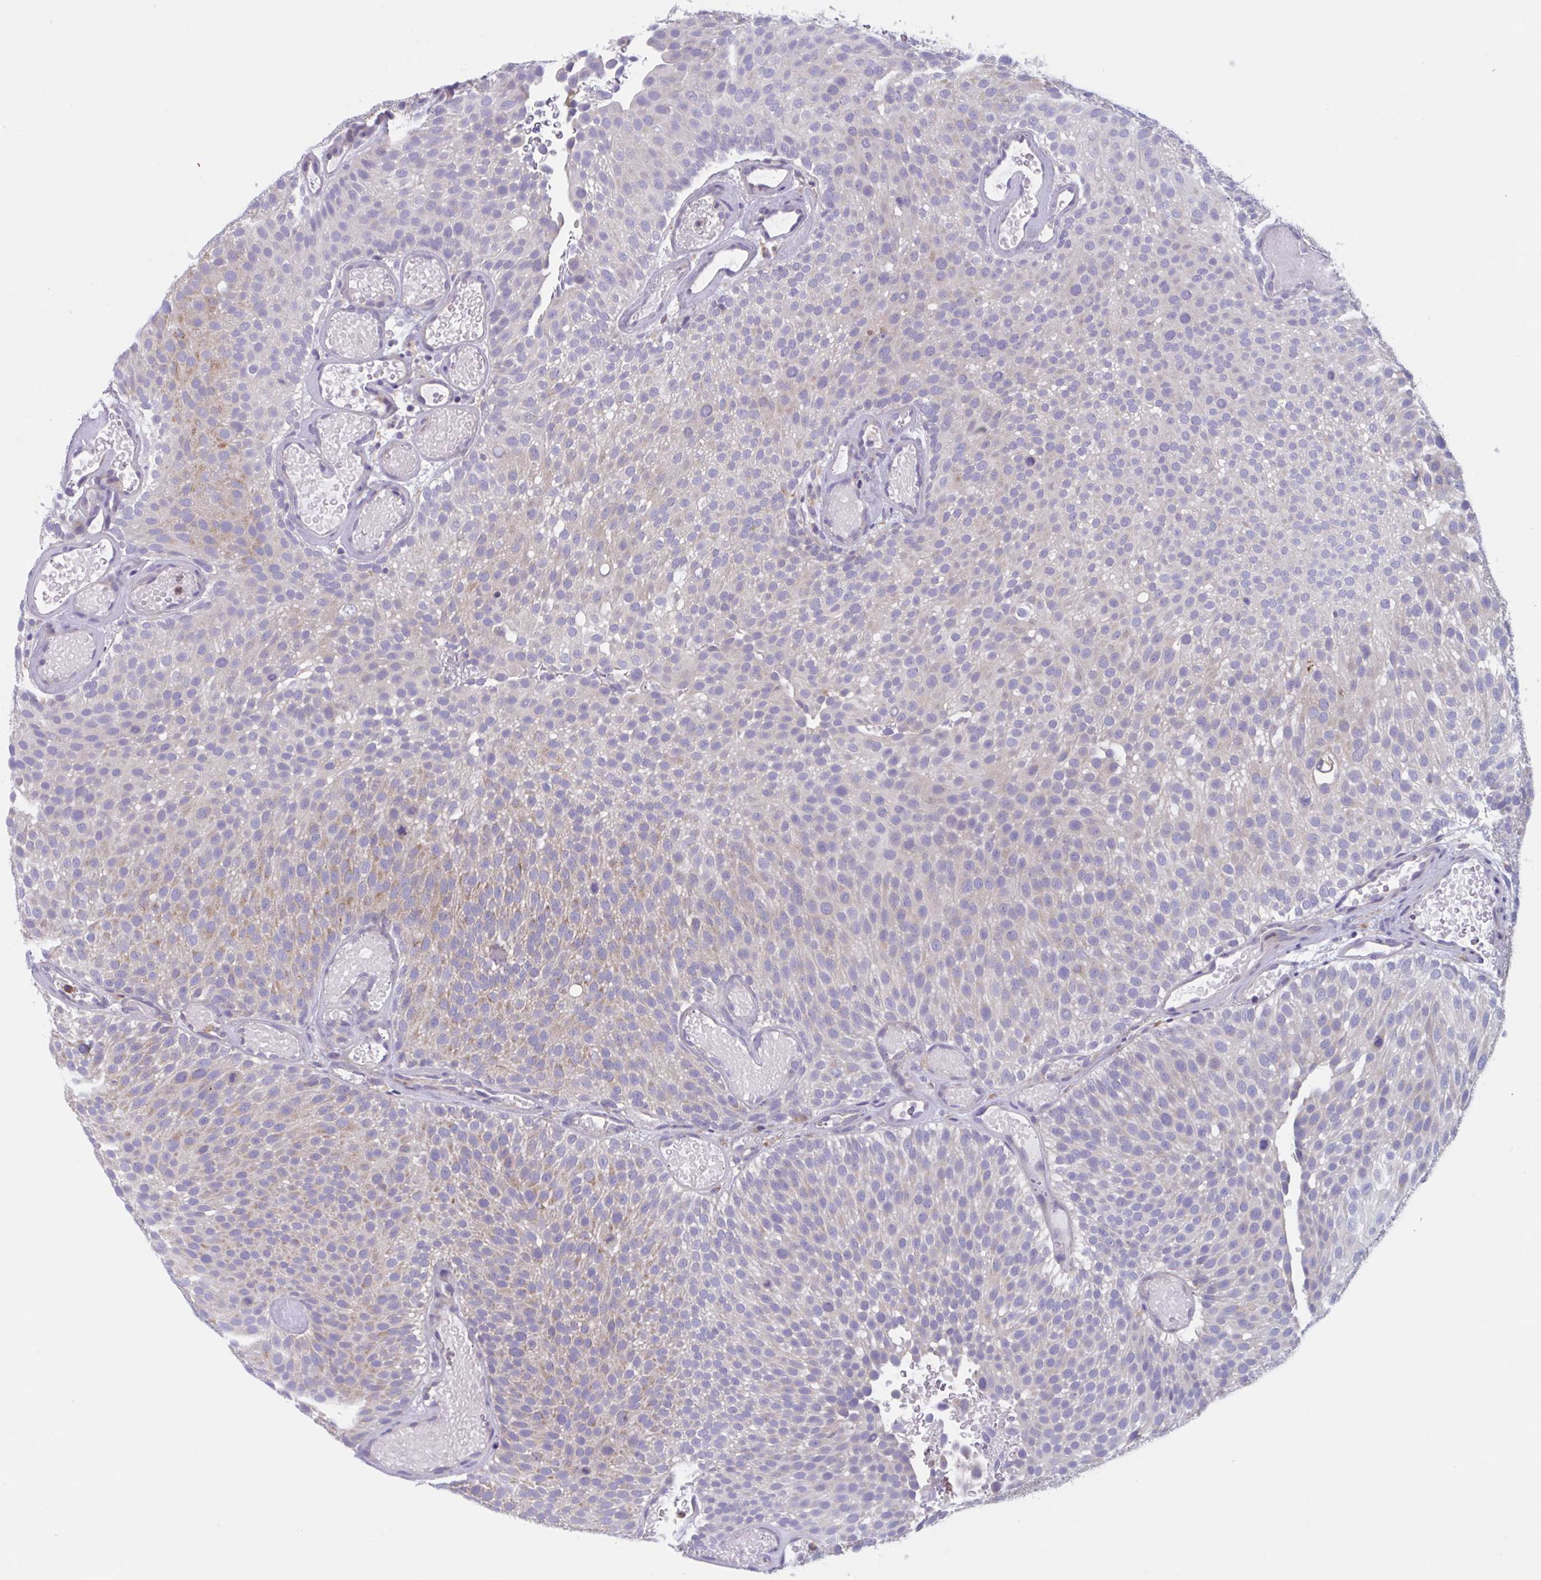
{"staining": {"intensity": "moderate", "quantity": "<25%", "location": "cytoplasmic/membranous"}, "tissue": "urothelial cancer", "cell_type": "Tumor cells", "image_type": "cancer", "snomed": [{"axis": "morphology", "description": "Urothelial carcinoma, Low grade"}, {"axis": "topography", "description": "Urinary bladder"}], "caption": "Urothelial carcinoma (low-grade) stained with a protein marker exhibits moderate staining in tumor cells.", "gene": "NIPSNAP1", "patient": {"sex": "male", "age": 78}}